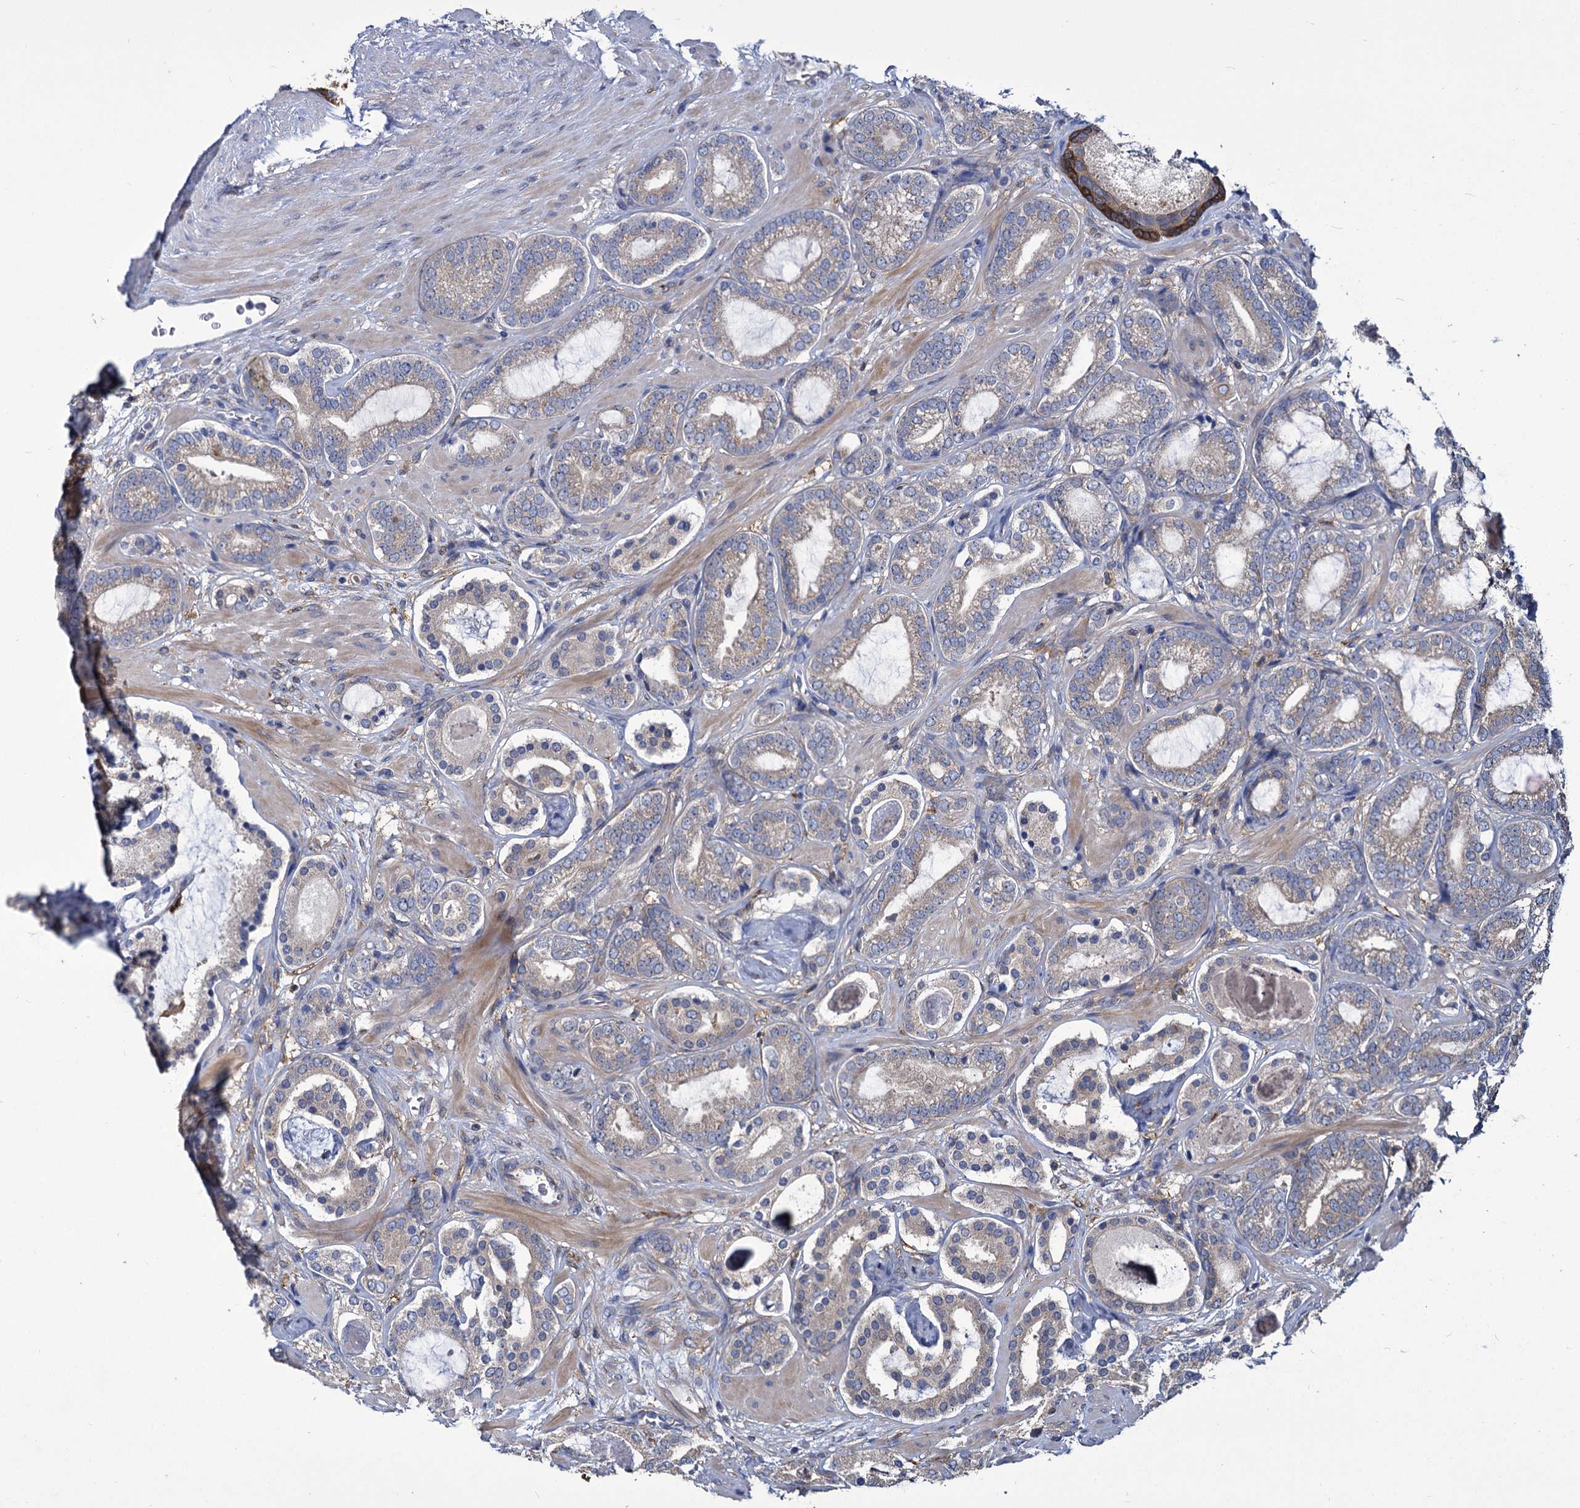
{"staining": {"intensity": "negative", "quantity": "none", "location": "none"}, "tissue": "prostate cancer", "cell_type": "Tumor cells", "image_type": "cancer", "snomed": [{"axis": "morphology", "description": "Adenocarcinoma, High grade"}, {"axis": "topography", "description": "Prostate"}], "caption": "Immunohistochemistry (IHC) micrograph of neoplastic tissue: human prostate cancer stained with DAB reveals no significant protein expression in tumor cells.", "gene": "GCLC", "patient": {"sex": "male", "age": 60}}